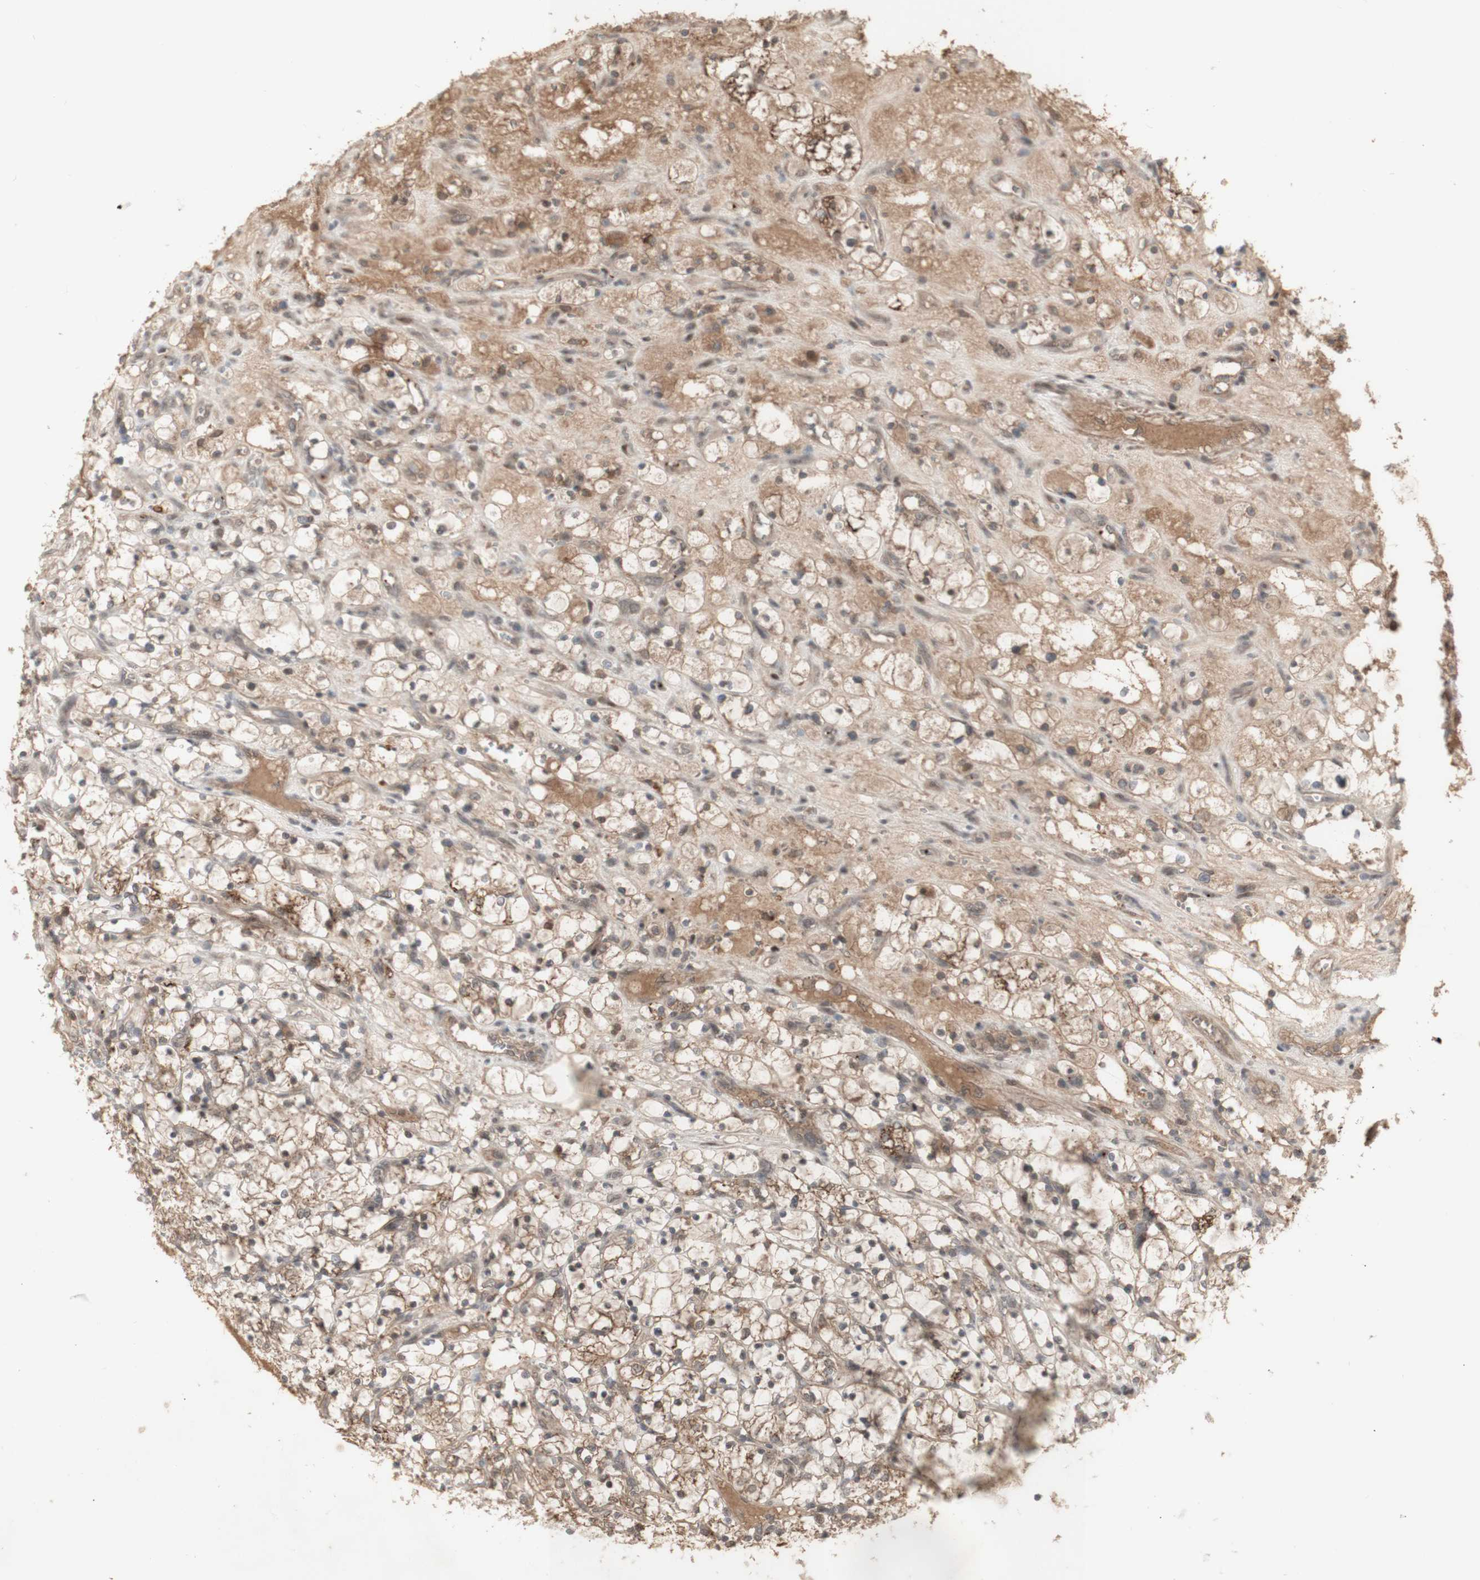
{"staining": {"intensity": "moderate", "quantity": ">75%", "location": "cytoplasmic/membranous"}, "tissue": "renal cancer", "cell_type": "Tumor cells", "image_type": "cancer", "snomed": [{"axis": "morphology", "description": "Adenocarcinoma, NOS"}, {"axis": "topography", "description": "Kidney"}], "caption": "IHC (DAB) staining of renal cancer (adenocarcinoma) displays moderate cytoplasmic/membranous protein expression in about >75% of tumor cells.", "gene": "ALOX12", "patient": {"sex": "female", "age": 69}}